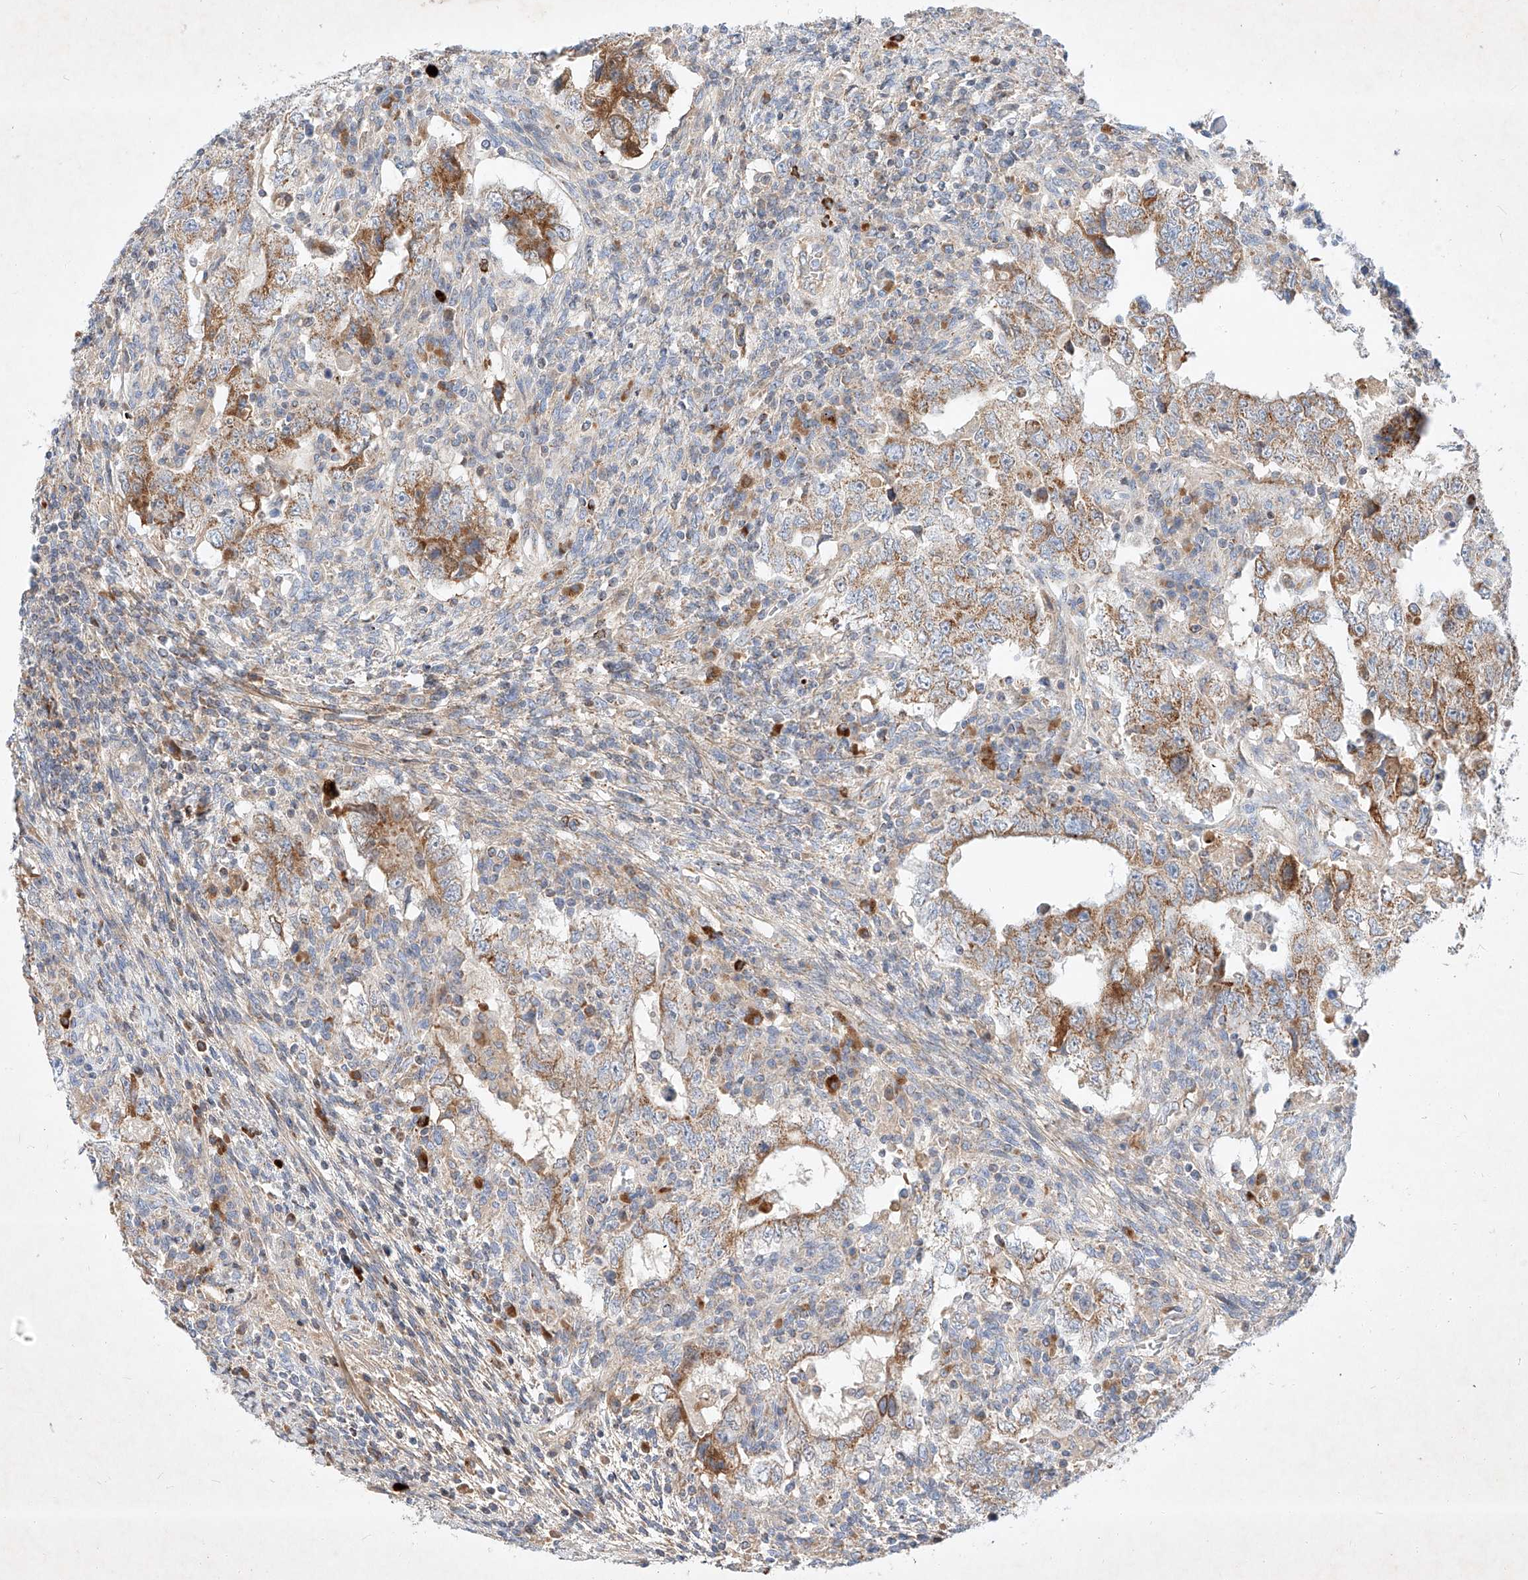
{"staining": {"intensity": "moderate", "quantity": ">75%", "location": "cytoplasmic/membranous"}, "tissue": "testis cancer", "cell_type": "Tumor cells", "image_type": "cancer", "snomed": [{"axis": "morphology", "description": "Carcinoma, Embryonal, NOS"}, {"axis": "topography", "description": "Testis"}], "caption": "A brown stain highlights moderate cytoplasmic/membranous expression of a protein in testis cancer tumor cells. (DAB IHC with brightfield microscopy, high magnification).", "gene": "OSGEPL1", "patient": {"sex": "male", "age": 26}}